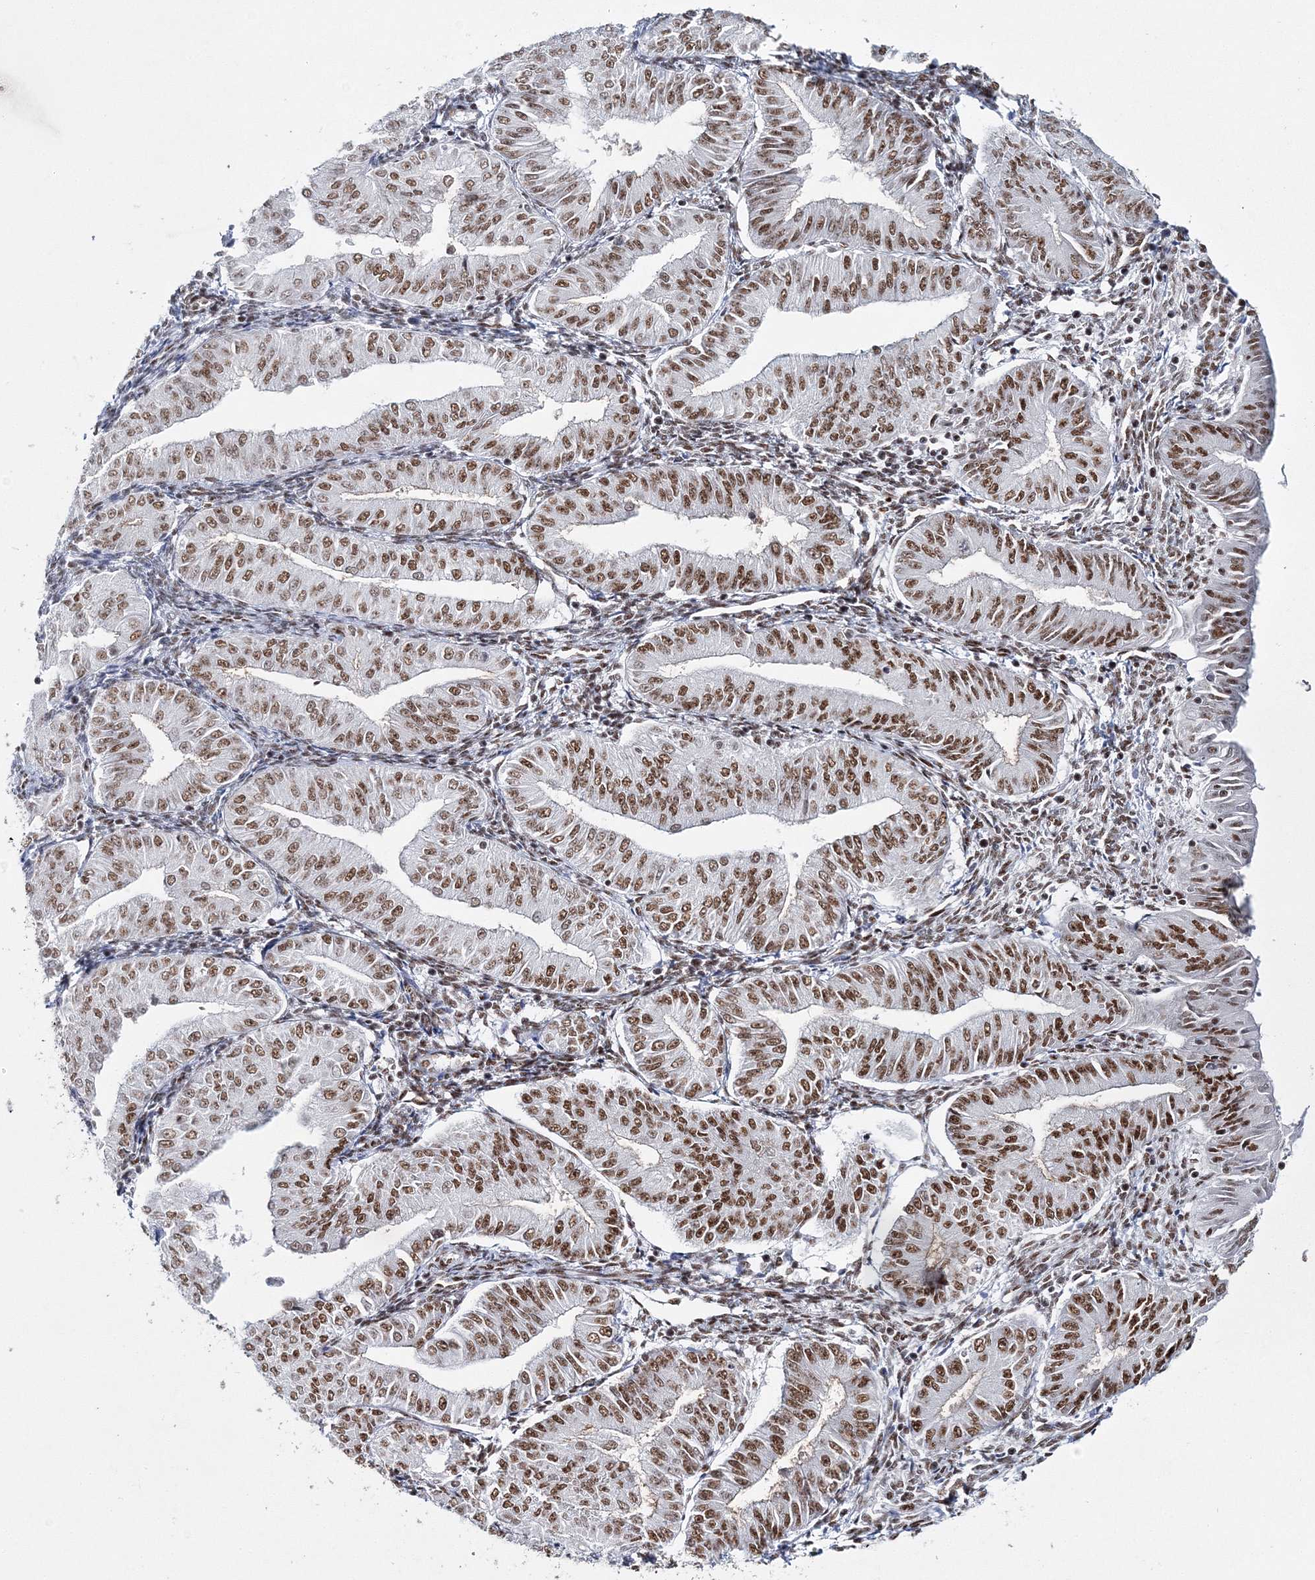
{"staining": {"intensity": "moderate", "quantity": ">75%", "location": "nuclear"}, "tissue": "endometrial cancer", "cell_type": "Tumor cells", "image_type": "cancer", "snomed": [{"axis": "morphology", "description": "Normal tissue, NOS"}, {"axis": "morphology", "description": "Adenocarcinoma, NOS"}, {"axis": "topography", "description": "Endometrium"}], "caption": "Immunohistochemical staining of endometrial adenocarcinoma displays medium levels of moderate nuclear positivity in approximately >75% of tumor cells.", "gene": "QRICH1", "patient": {"sex": "female", "age": 53}}